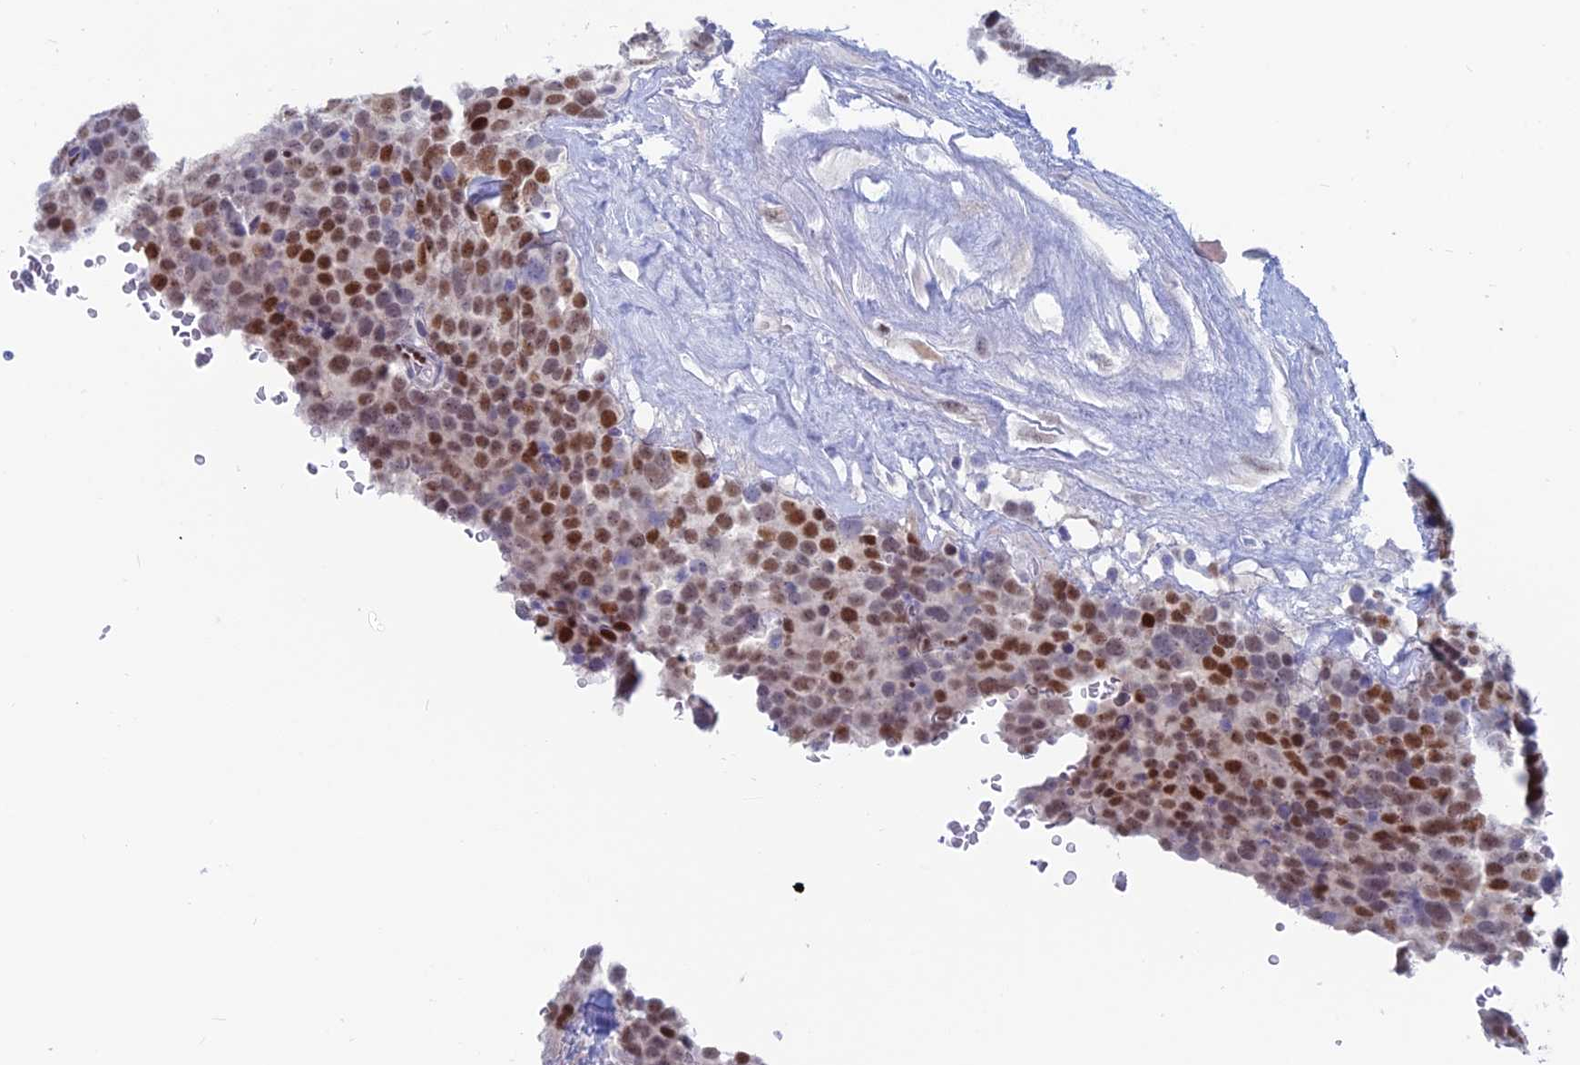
{"staining": {"intensity": "strong", "quantity": "25%-75%", "location": "nuclear"}, "tissue": "testis cancer", "cell_type": "Tumor cells", "image_type": "cancer", "snomed": [{"axis": "morphology", "description": "Seminoma, NOS"}, {"axis": "topography", "description": "Testis"}], "caption": "This image demonstrates testis cancer (seminoma) stained with immunohistochemistry to label a protein in brown. The nuclear of tumor cells show strong positivity for the protein. Nuclei are counter-stained blue.", "gene": "NOL4L", "patient": {"sex": "male", "age": 71}}